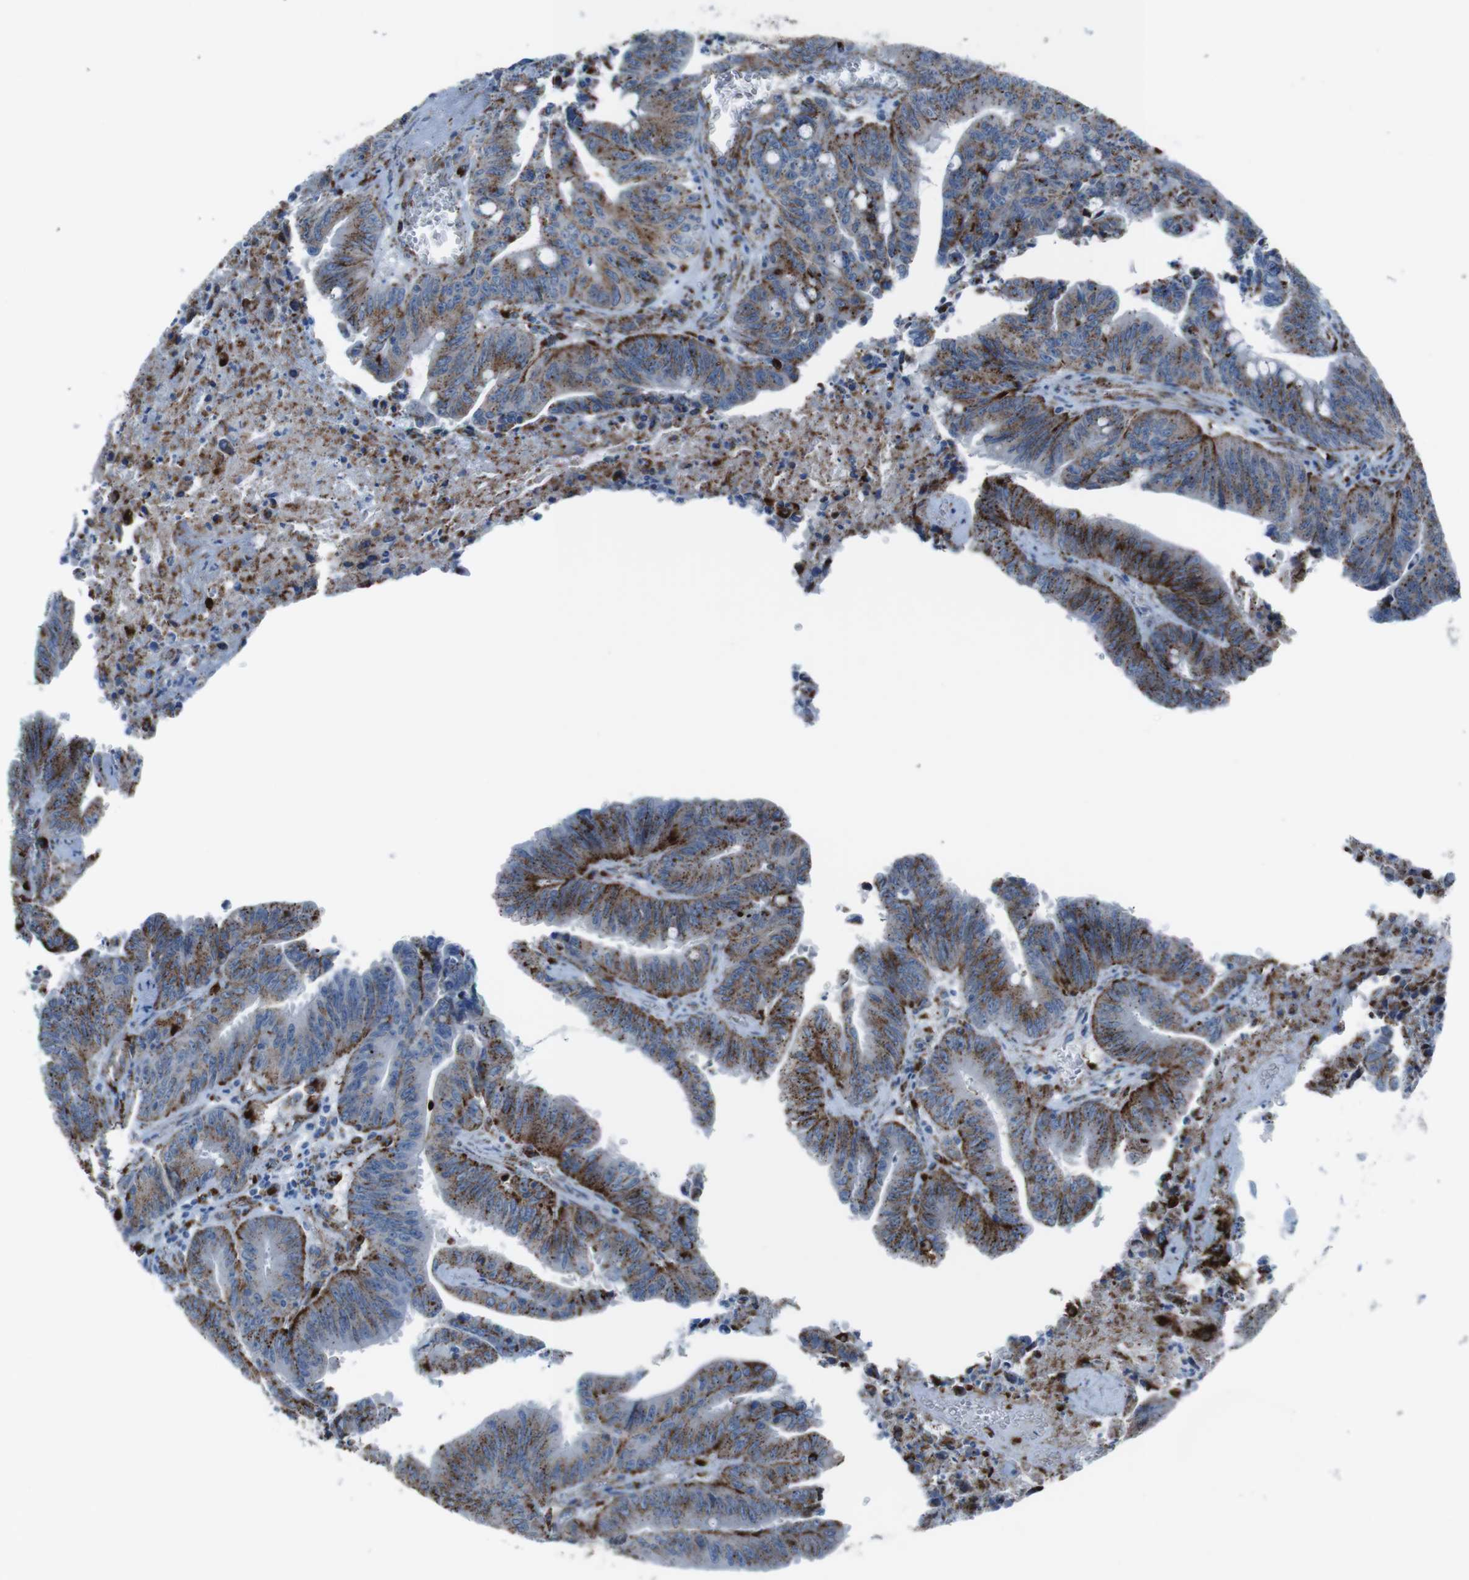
{"staining": {"intensity": "strong", "quantity": "25%-75%", "location": "cytoplasmic/membranous"}, "tissue": "colorectal cancer", "cell_type": "Tumor cells", "image_type": "cancer", "snomed": [{"axis": "morphology", "description": "Adenocarcinoma, NOS"}, {"axis": "topography", "description": "Colon"}], "caption": "Adenocarcinoma (colorectal) was stained to show a protein in brown. There is high levels of strong cytoplasmic/membranous positivity in approximately 25%-75% of tumor cells. (DAB IHC, brown staining for protein, blue staining for nuclei).", "gene": "SCARB2", "patient": {"sex": "male", "age": 45}}